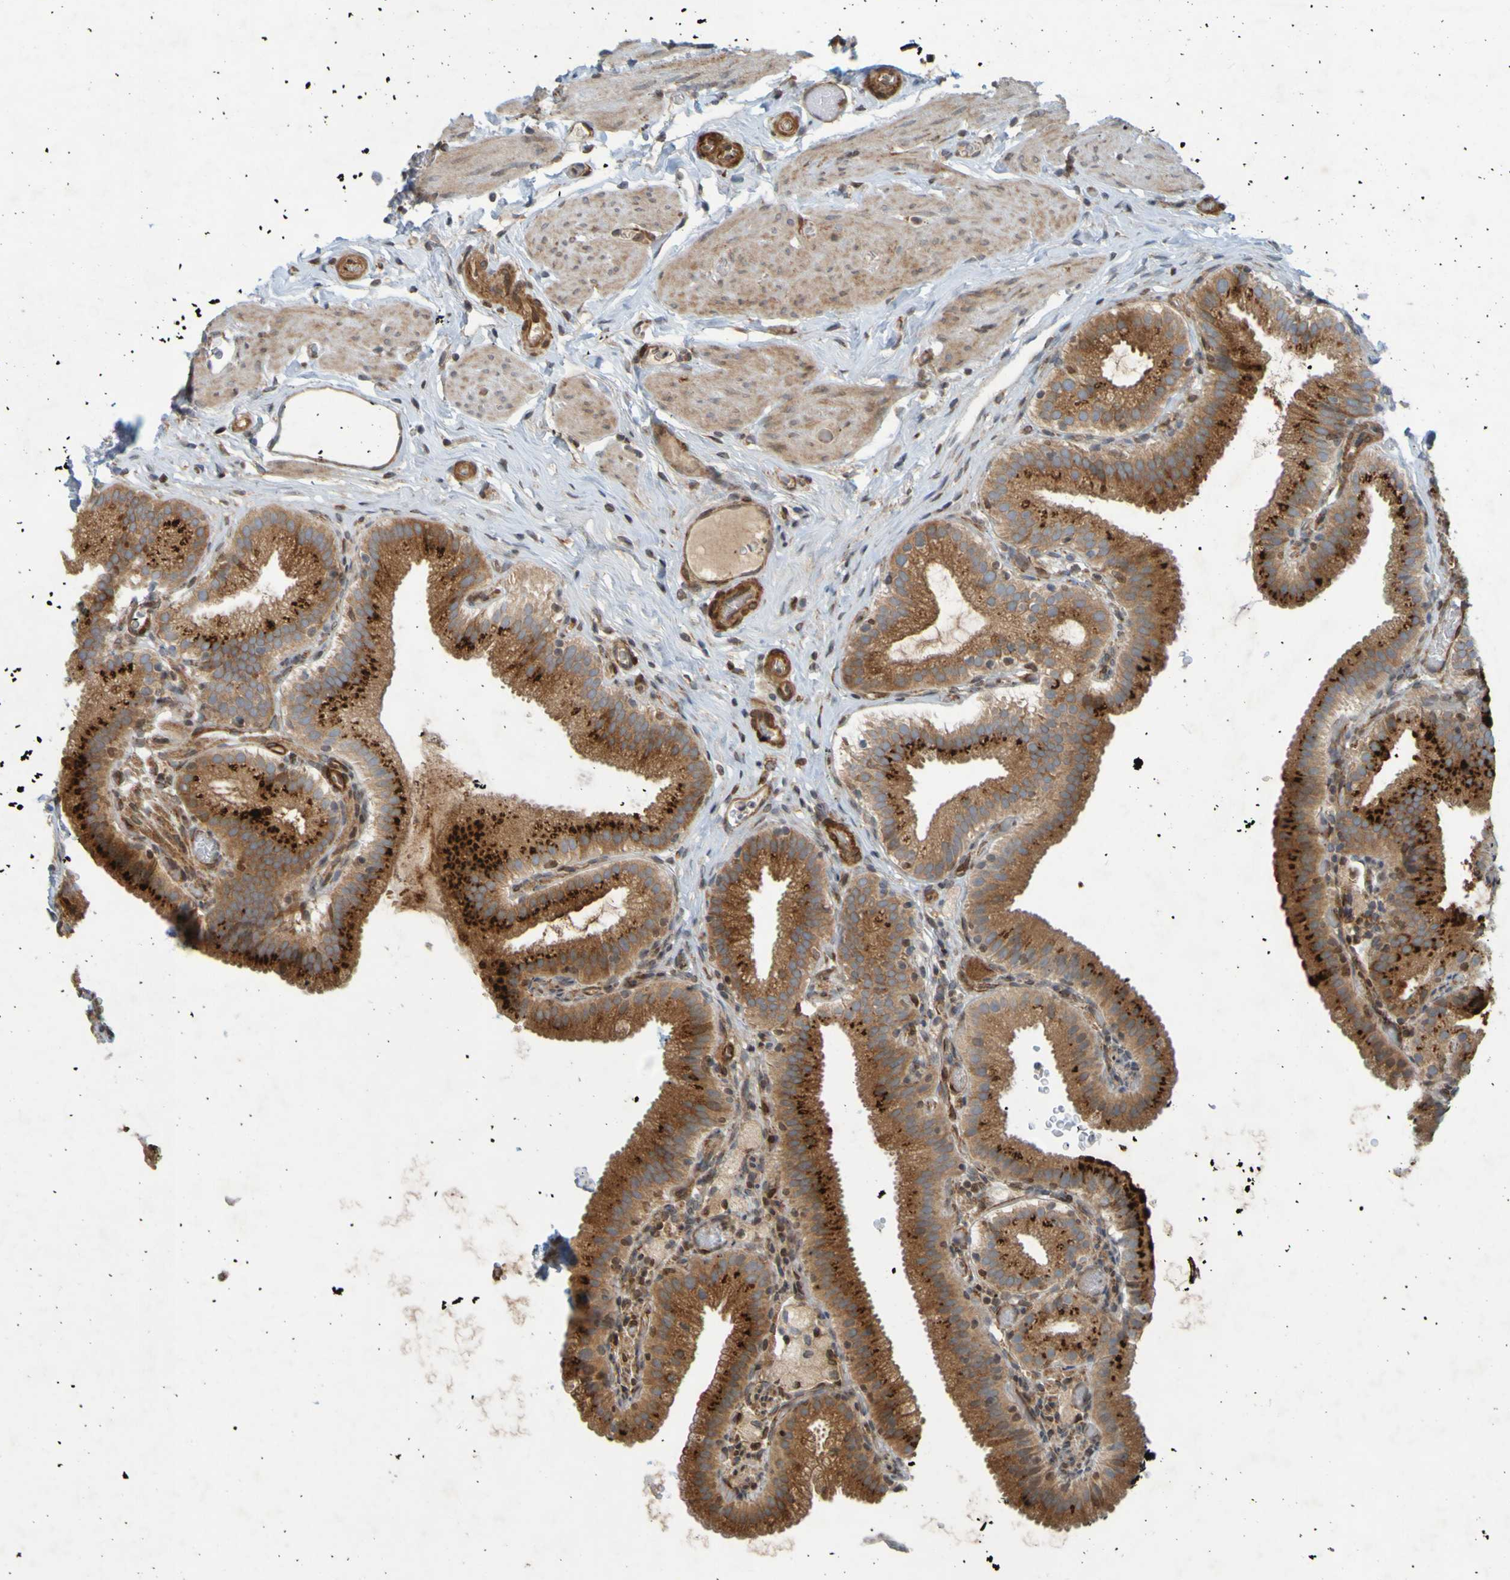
{"staining": {"intensity": "strong", "quantity": ">75%", "location": "cytoplasmic/membranous"}, "tissue": "gallbladder", "cell_type": "Glandular cells", "image_type": "normal", "snomed": [{"axis": "morphology", "description": "Normal tissue, NOS"}, {"axis": "topography", "description": "Gallbladder"}], "caption": "An image of human gallbladder stained for a protein displays strong cytoplasmic/membranous brown staining in glandular cells. The staining is performed using DAB (3,3'-diaminobenzidine) brown chromogen to label protein expression. The nuclei are counter-stained blue using hematoxylin.", "gene": "GUCY1A1", "patient": {"sex": "male", "age": 54}}